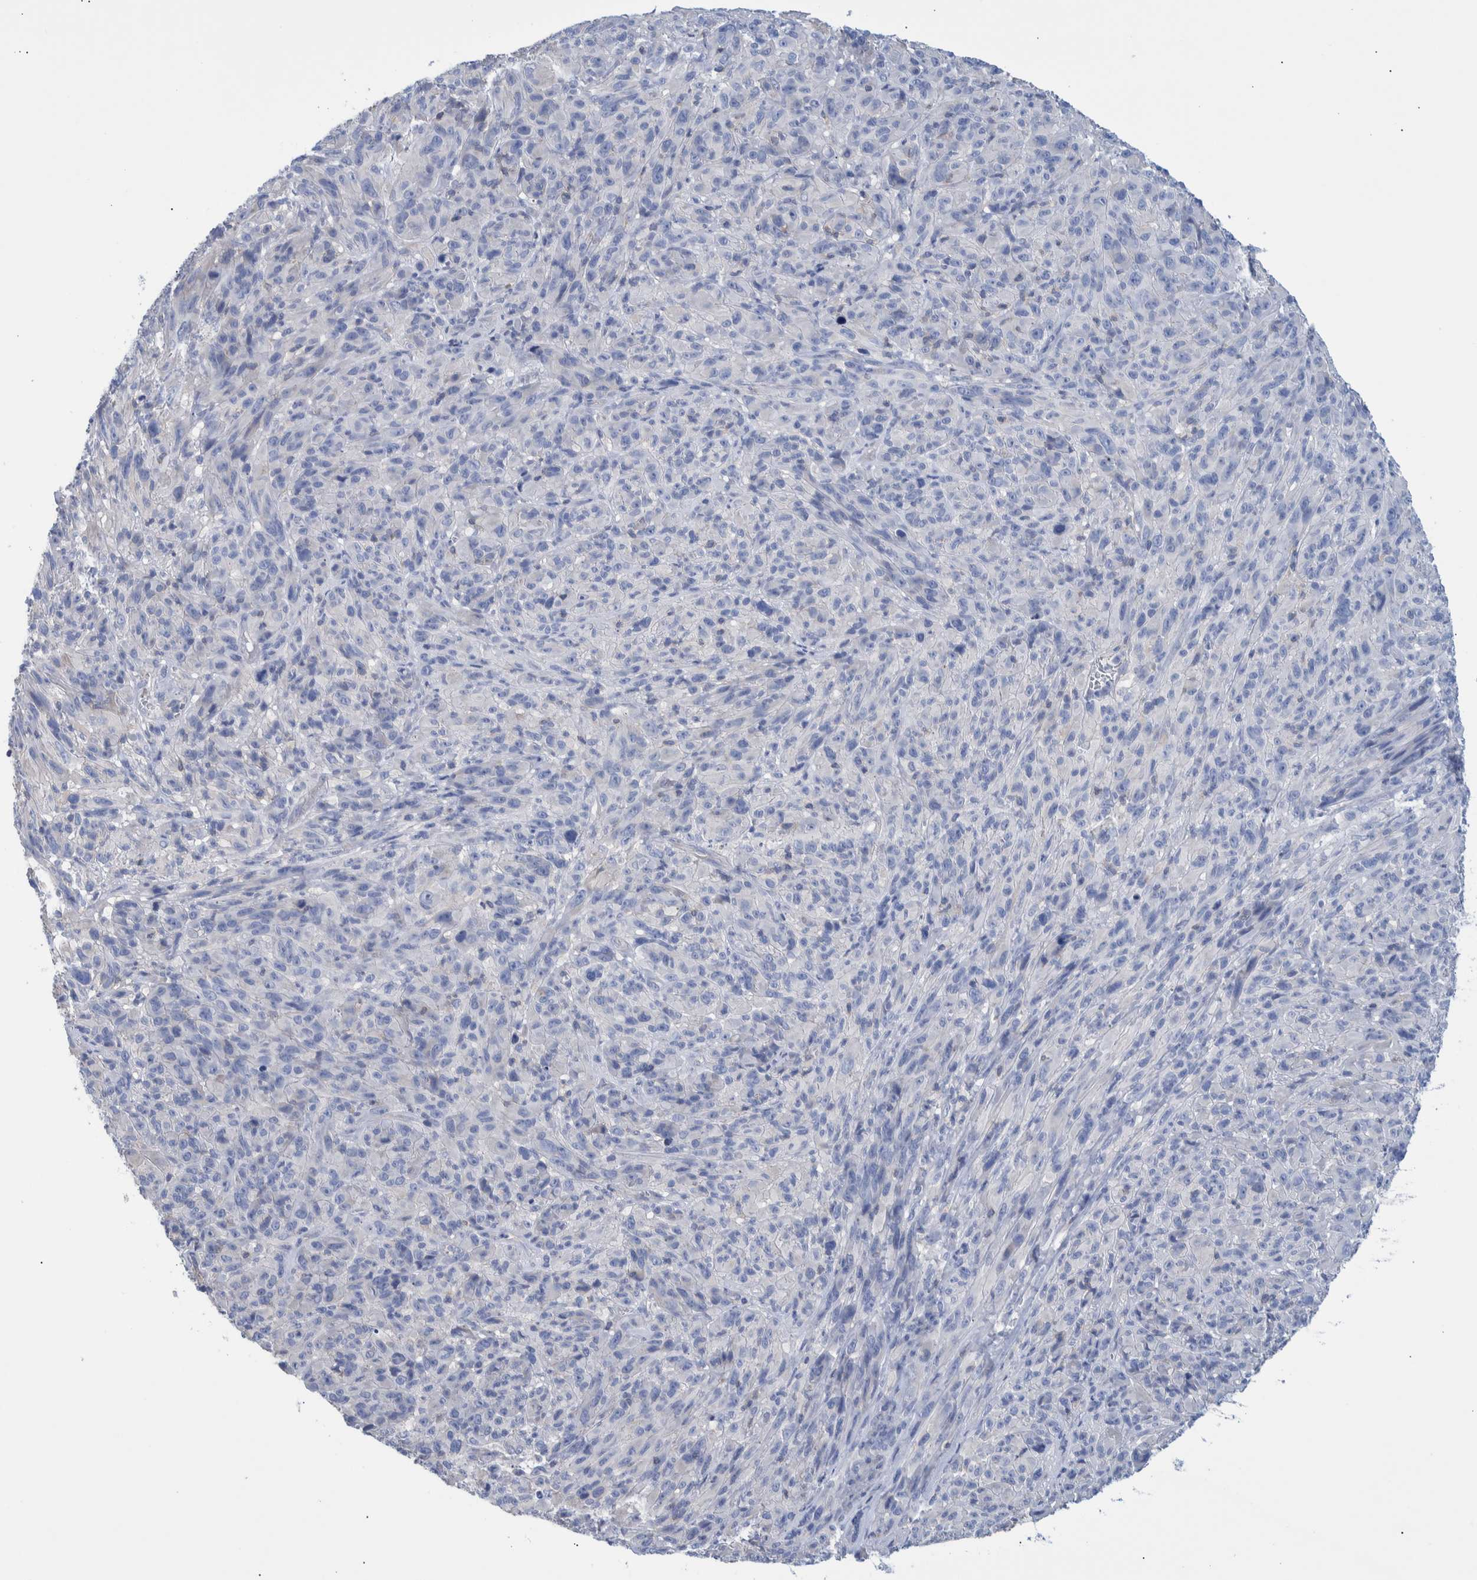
{"staining": {"intensity": "negative", "quantity": "none", "location": "none"}, "tissue": "melanoma", "cell_type": "Tumor cells", "image_type": "cancer", "snomed": [{"axis": "morphology", "description": "Malignant melanoma, NOS"}, {"axis": "topography", "description": "Skin of head"}], "caption": "Immunohistochemistry (IHC) micrograph of neoplastic tissue: melanoma stained with DAB exhibits no significant protein staining in tumor cells.", "gene": "PPP3CC", "patient": {"sex": "male", "age": 96}}